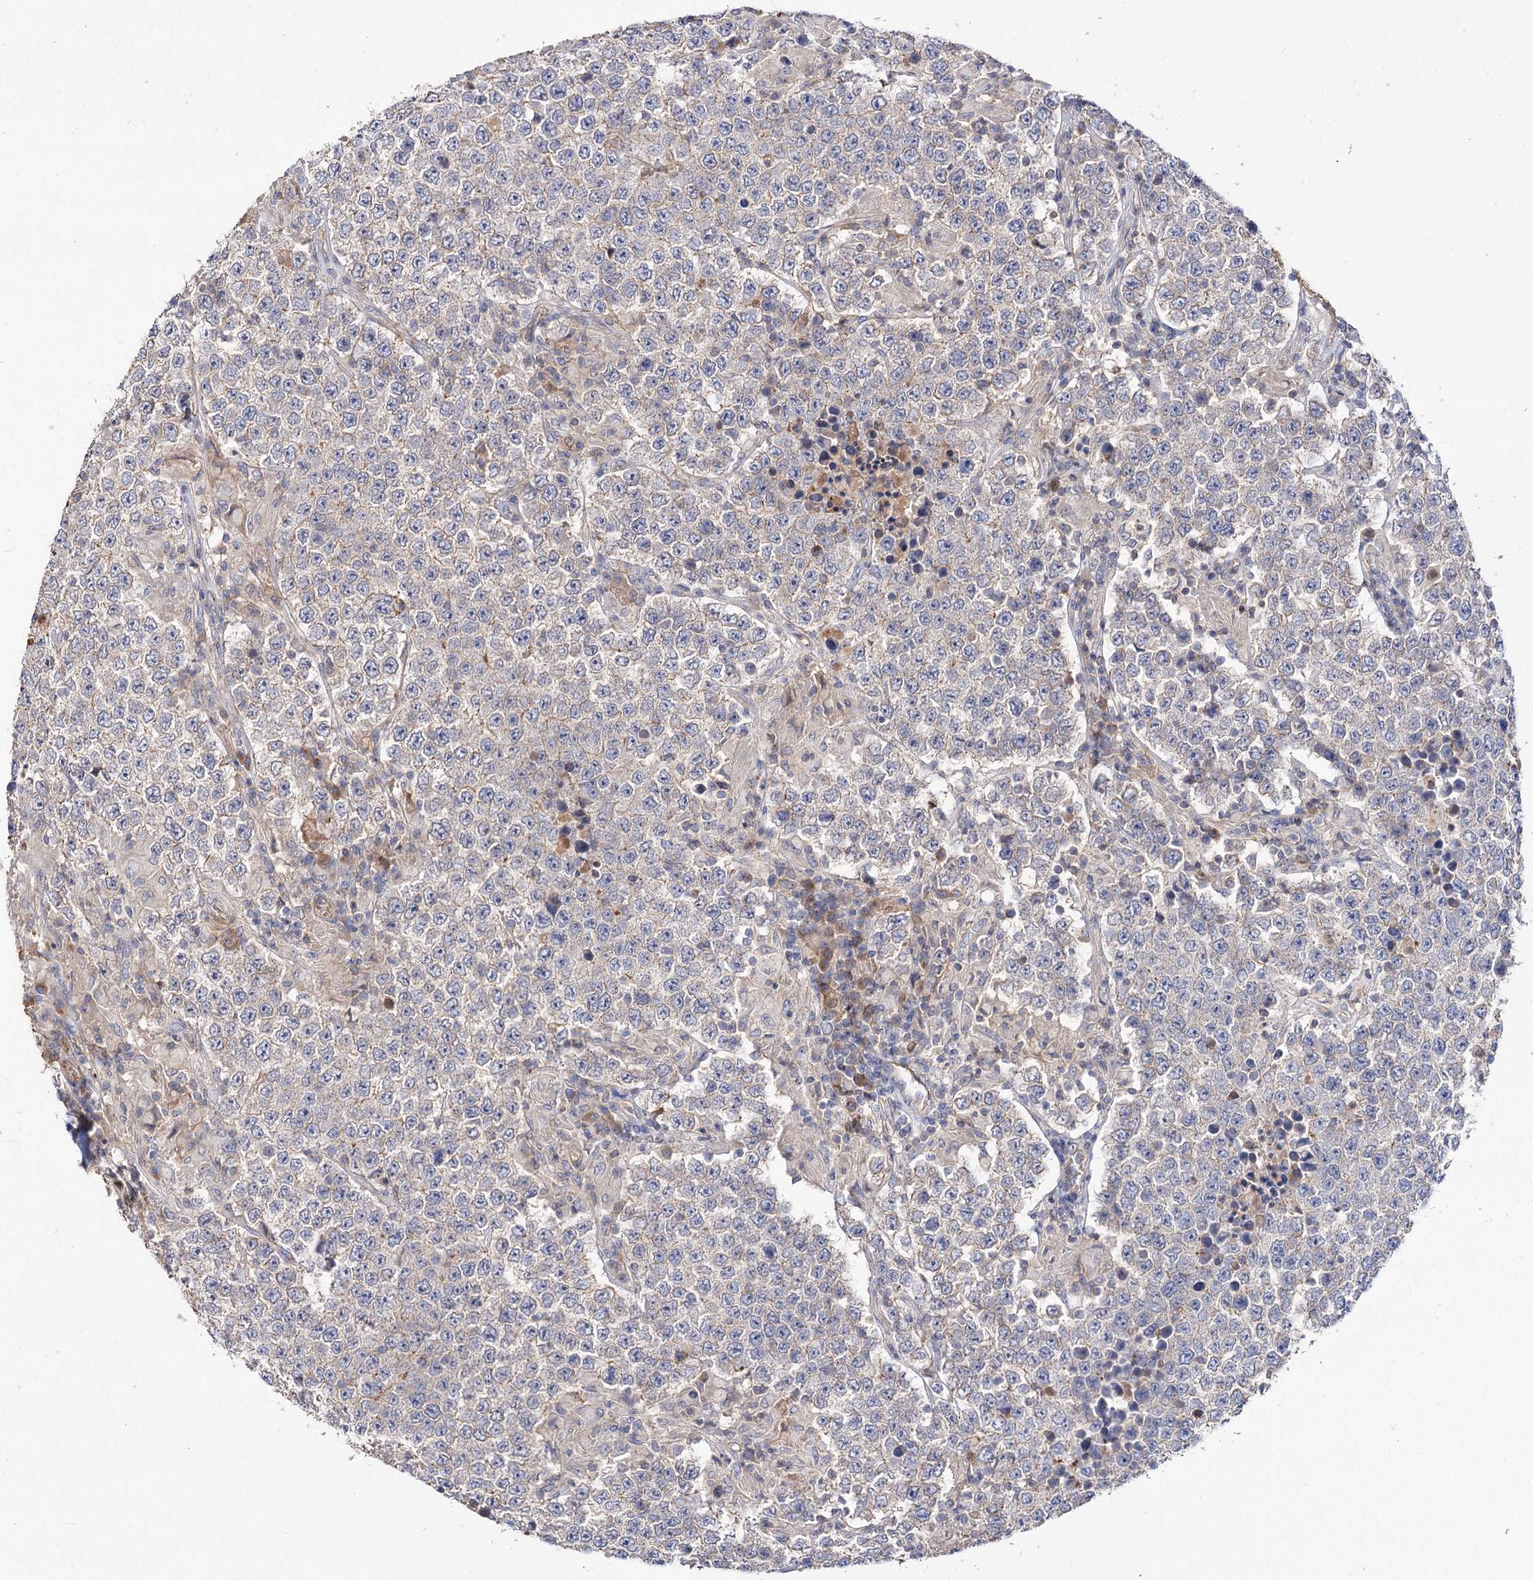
{"staining": {"intensity": "negative", "quantity": "none", "location": "none"}, "tissue": "testis cancer", "cell_type": "Tumor cells", "image_type": "cancer", "snomed": [{"axis": "morphology", "description": "Normal tissue, NOS"}, {"axis": "morphology", "description": "Urothelial carcinoma, High grade"}, {"axis": "morphology", "description": "Seminoma, NOS"}, {"axis": "morphology", "description": "Carcinoma, Embryonal, NOS"}, {"axis": "topography", "description": "Urinary bladder"}, {"axis": "topography", "description": "Testis"}], "caption": "An IHC histopathology image of testis seminoma is shown. There is no staining in tumor cells of testis seminoma.", "gene": "NUDCD2", "patient": {"sex": "male", "age": 41}}